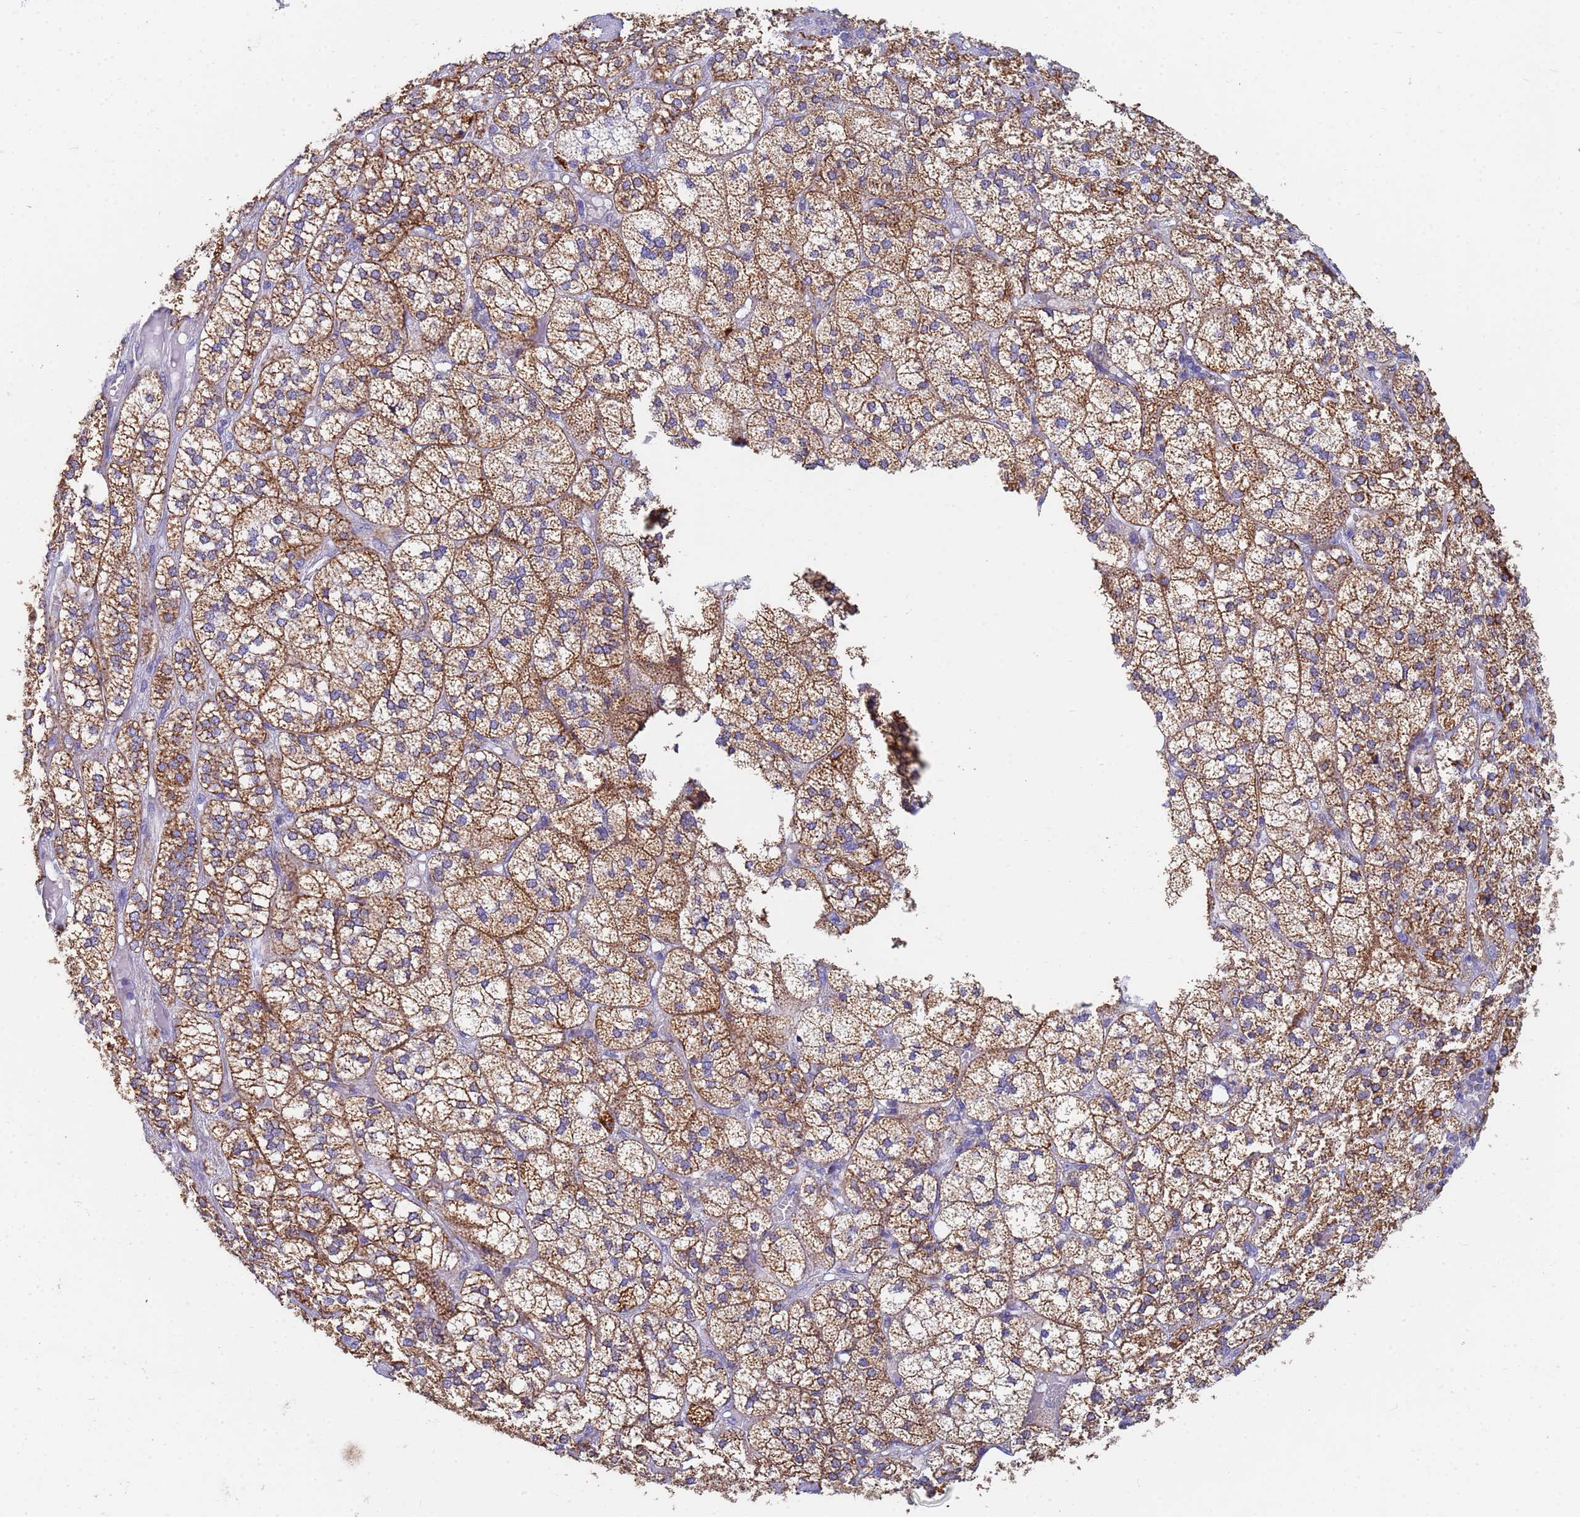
{"staining": {"intensity": "strong", "quantity": ">75%", "location": "cytoplasmic/membranous"}, "tissue": "adrenal gland", "cell_type": "Glandular cells", "image_type": "normal", "snomed": [{"axis": "morphology", "description": "Normal tissue, NOS"}, {"axis": "topography", "description": "Adrenal gland"}], "caption": "Immunohistochemistry (IHC) (DAB) staining of unremarkable adrenal gland exhibits strong cytoplasmic/membranous protein positivity in about >75% of glandular cells. (DAB (3,3'-diaminobenzidine) IHC with brightfield microscopy, high magnification).", "gene": "UQCRHL", "patient": {"sex": "female", "age": 61}}